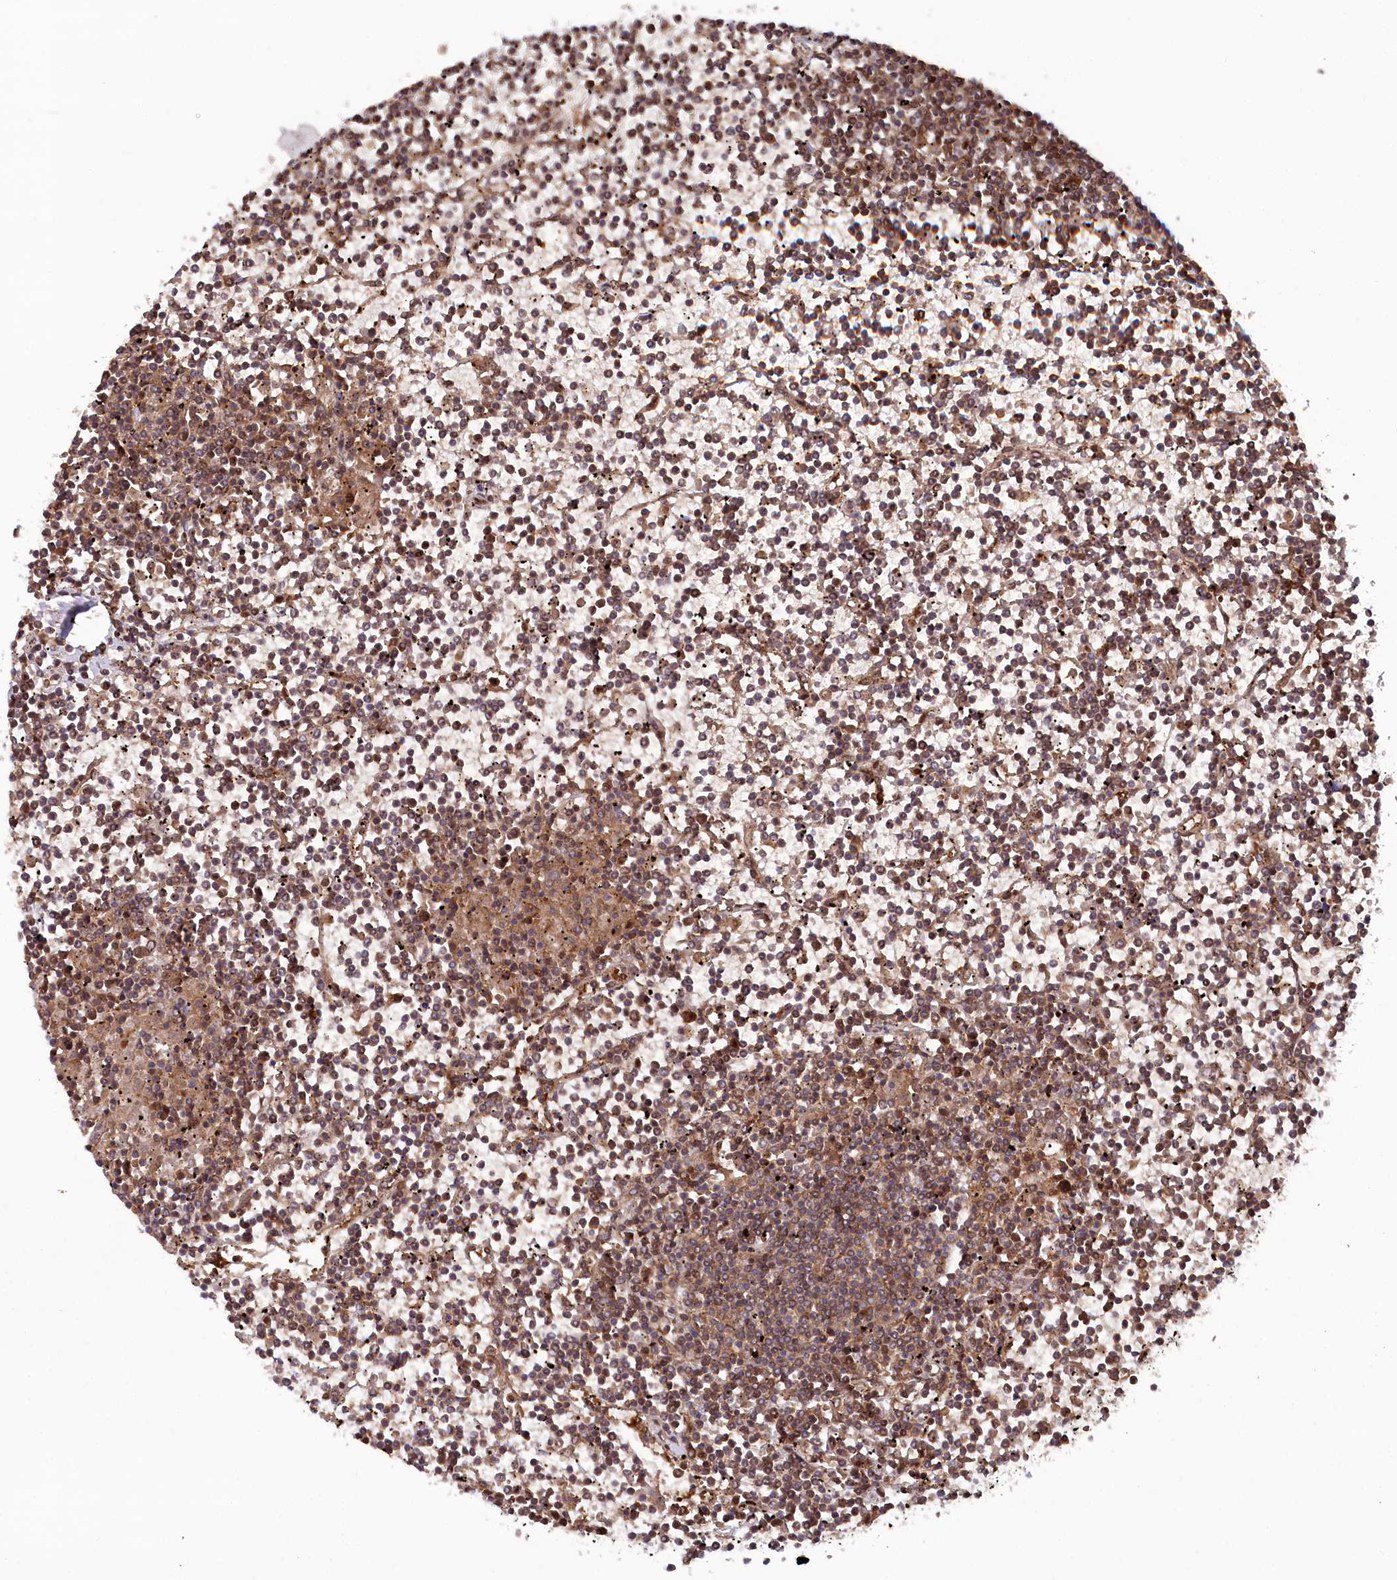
{"staining": {"intensity": "moderate", "quantity": "25%-75%", "location": "cytoplasmic/membranous"}, "tissue": "lymphoma", "cell_type": "Tumor cells", "image_type": "cancer", "snomed": [{"axis": "morphology", "description": "Malignant lymphoma, non-Hodgkin's type, Low grade"}, {"axis": "topography", "description": "Spleen"}], "caption": "Immunohistochemistry (IHC) histopathology image of neoplastic tissue: lymphoma stained using immunohistochemistry (IHC) displays medium levels of moderate protein expression localized specifically in the cytoplasmic/membranous of tumor cells, appearing as a cytoplasmic/membranous brown color.", "gene": "PSMA1", "patient": {"sex": "female", "age": 19}}